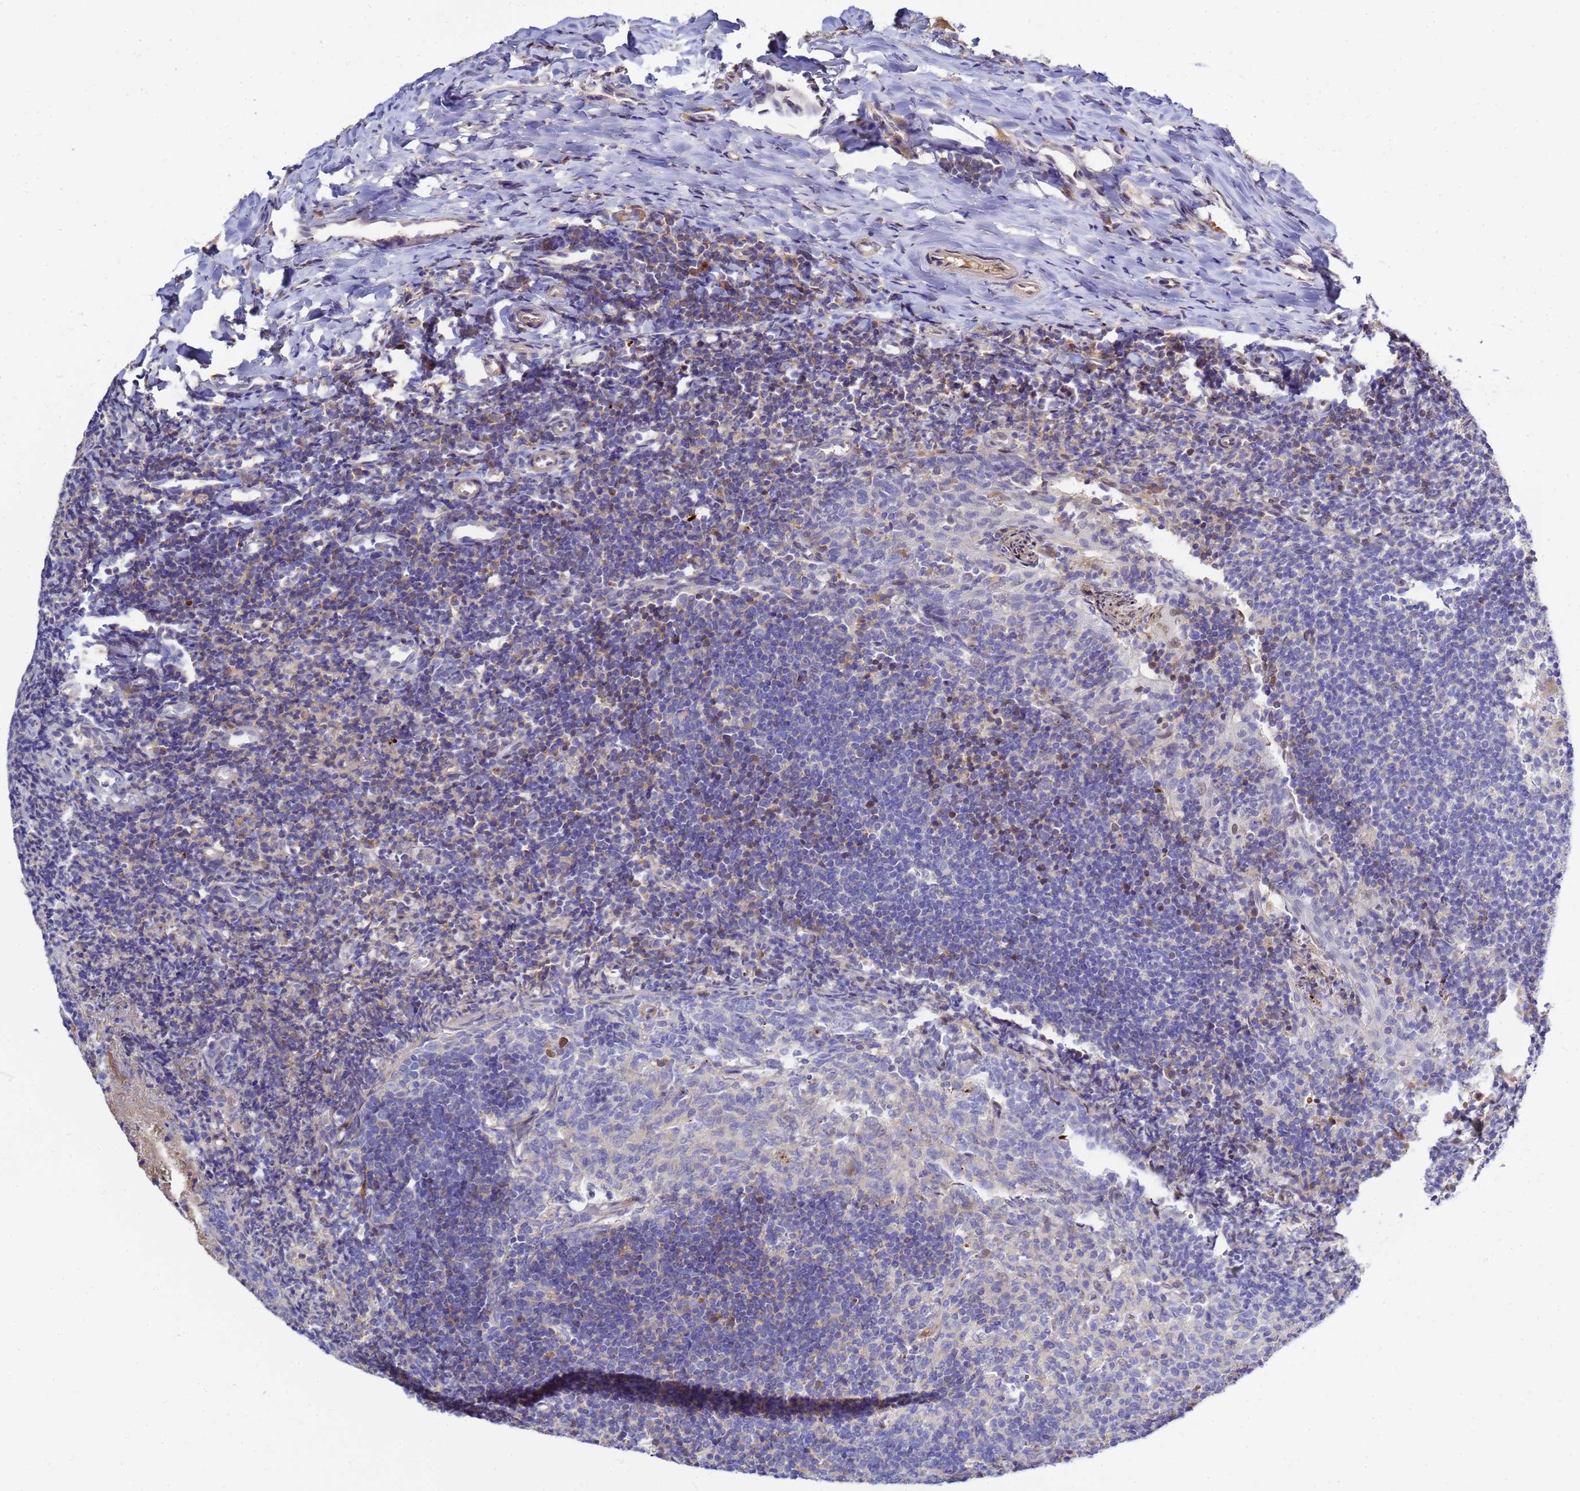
{"staining": {"intensity": "negative", "quantity": "none", "location": "none"}, "tissue": "tonsil", "cell_type": "Germinal center cells", "image_type": "normal", "snomed": [{"axis": "morphology", "description": "Normal tissue, NOS"}, {"axis": "topography", "description": "Tonsil"}], "caption": "Human tonsil stained for a protein using IHC demonstrates no positivity in germinal center cells.", "gene": "TBCD", "patient": {"sex": "female", "age": 10}}